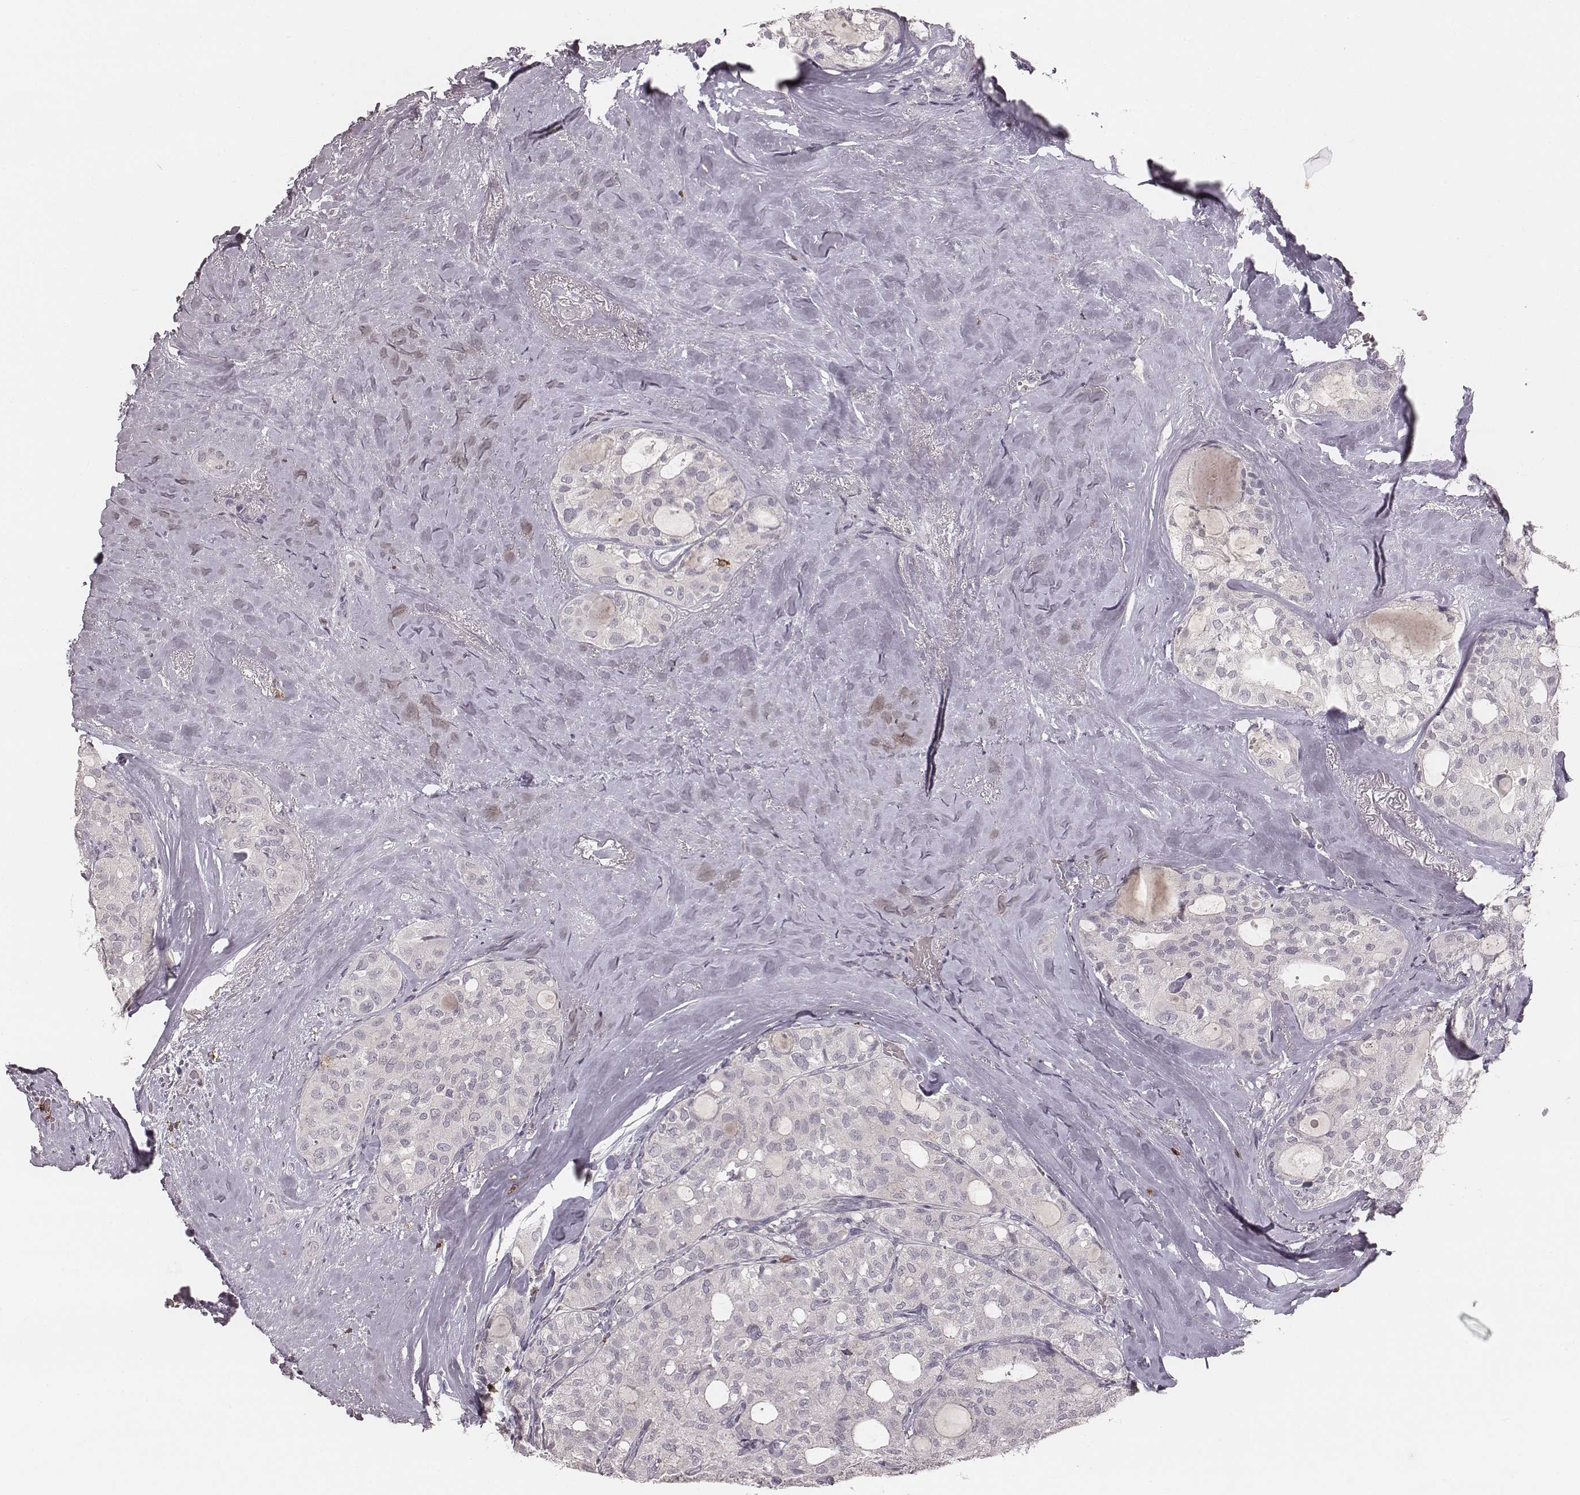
{"staining": {"intensity": "negative", "quantity": "none", "location": "none"}, "tissue": "thyroid cancer", "cell_type": "Tumor cells", "image_type": "cancer", "snomed": [{"axis": "morphology", "description": "Follicular adenoma carcinoma, NOS"}, {"axis": "topography", "description": "Thyroid gland"}], "caption": "Immunohistochemistry (IHC) of thyroid cancer (follicular adenoma carcinoma) exhibits no expression in tumor cells.", "gene": "CD8A", "patient": {"sex": "male", "age": 75}}